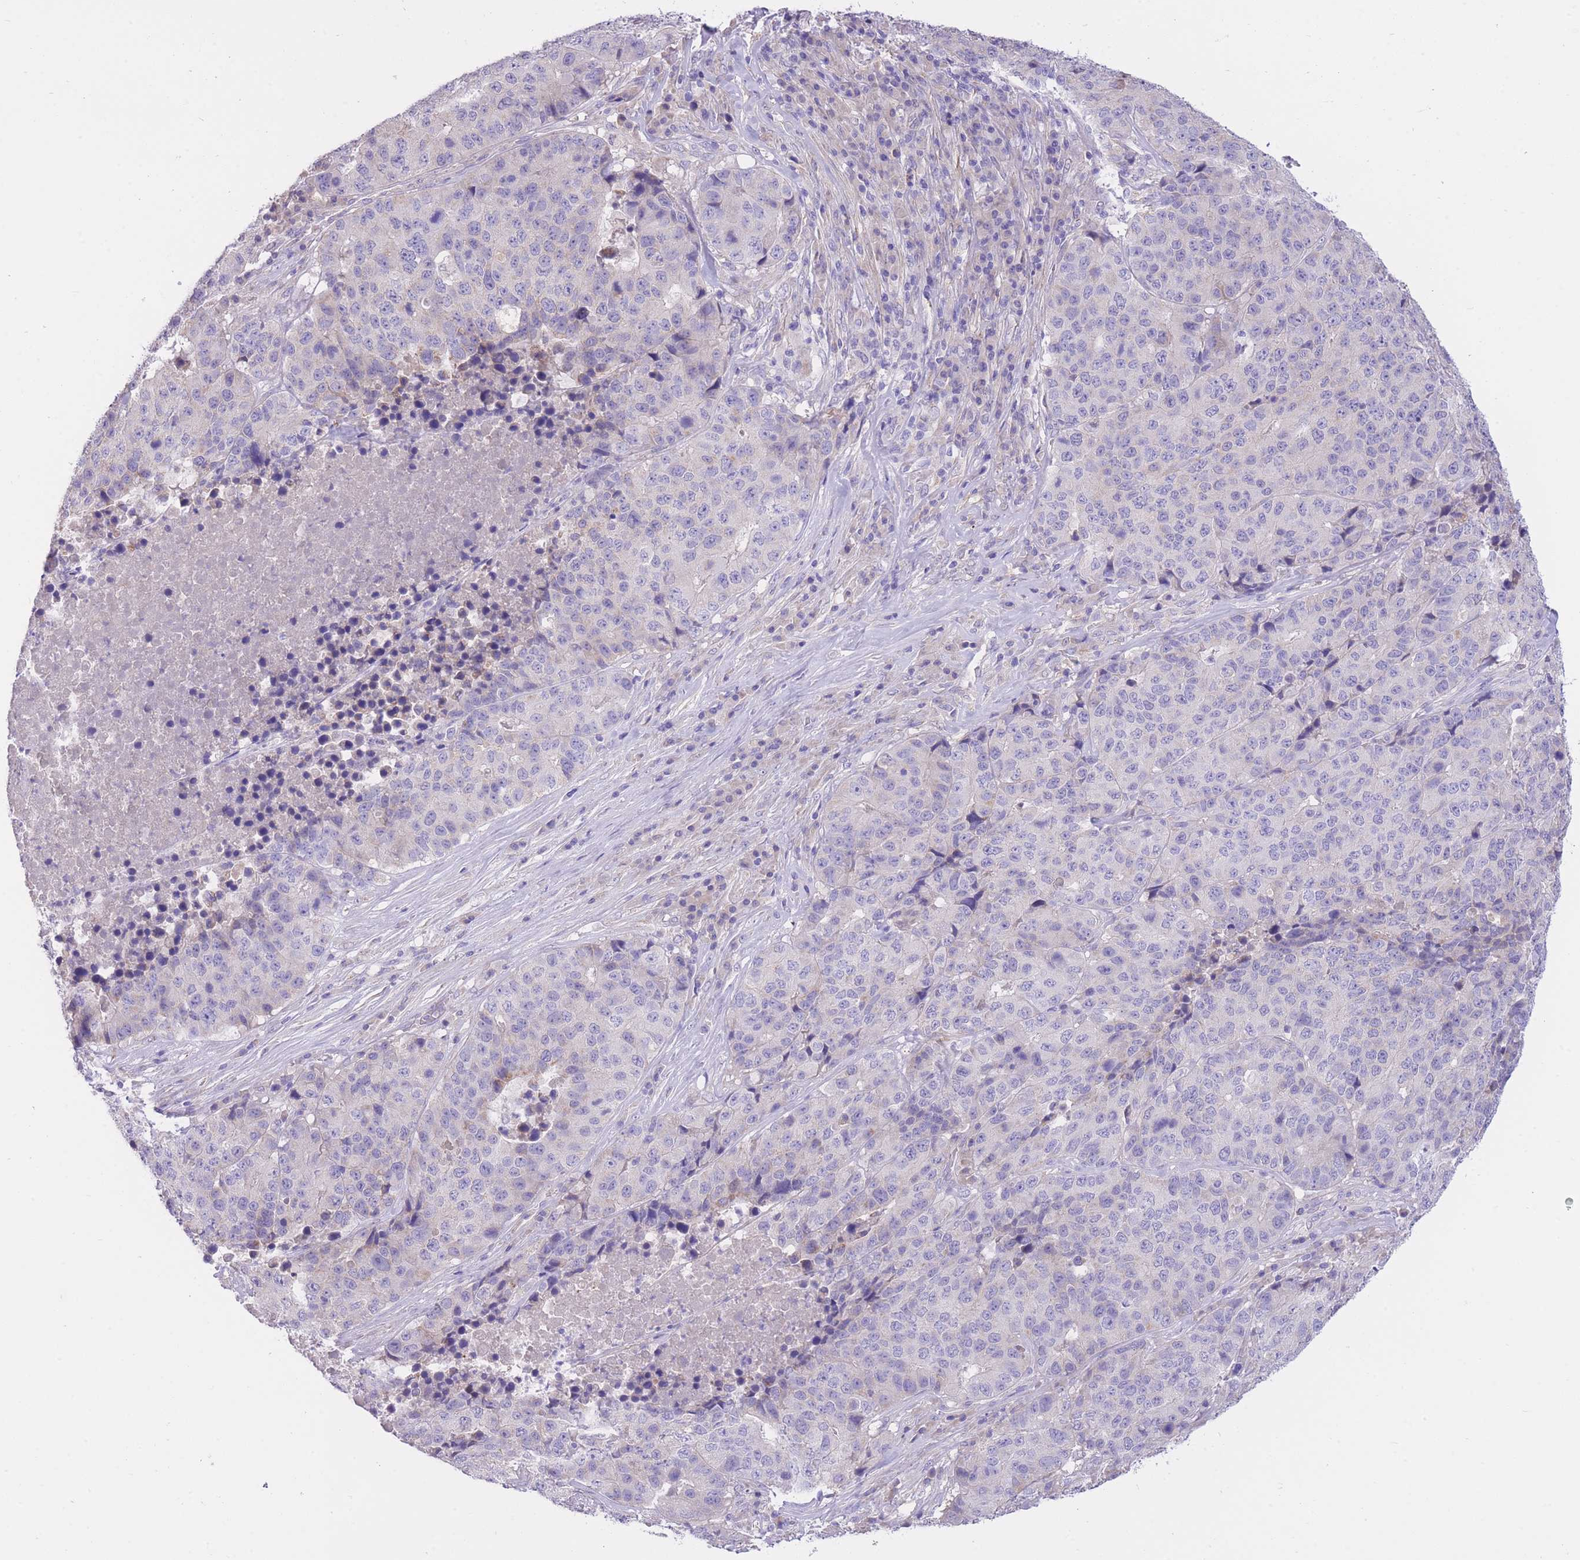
{"staining": {"intensity": "negative", "quantity": "none", "location": "none"}, "tissue": "stomach cancer", "cell_type": "Tumor cells", "image_type": "cancer", "snomed": [{"axis": "morphology", "description": "Adenocarcinoma, NOS"}, {"axis": "topography", "description": "Stomach"}], "caption": "Adenocarcinoma (stomach) was stained to show a protein in brown. There is no significant staining in tumor cells.", "gene": "PGM1", "patient": {"sex": "male", "age": 71}}